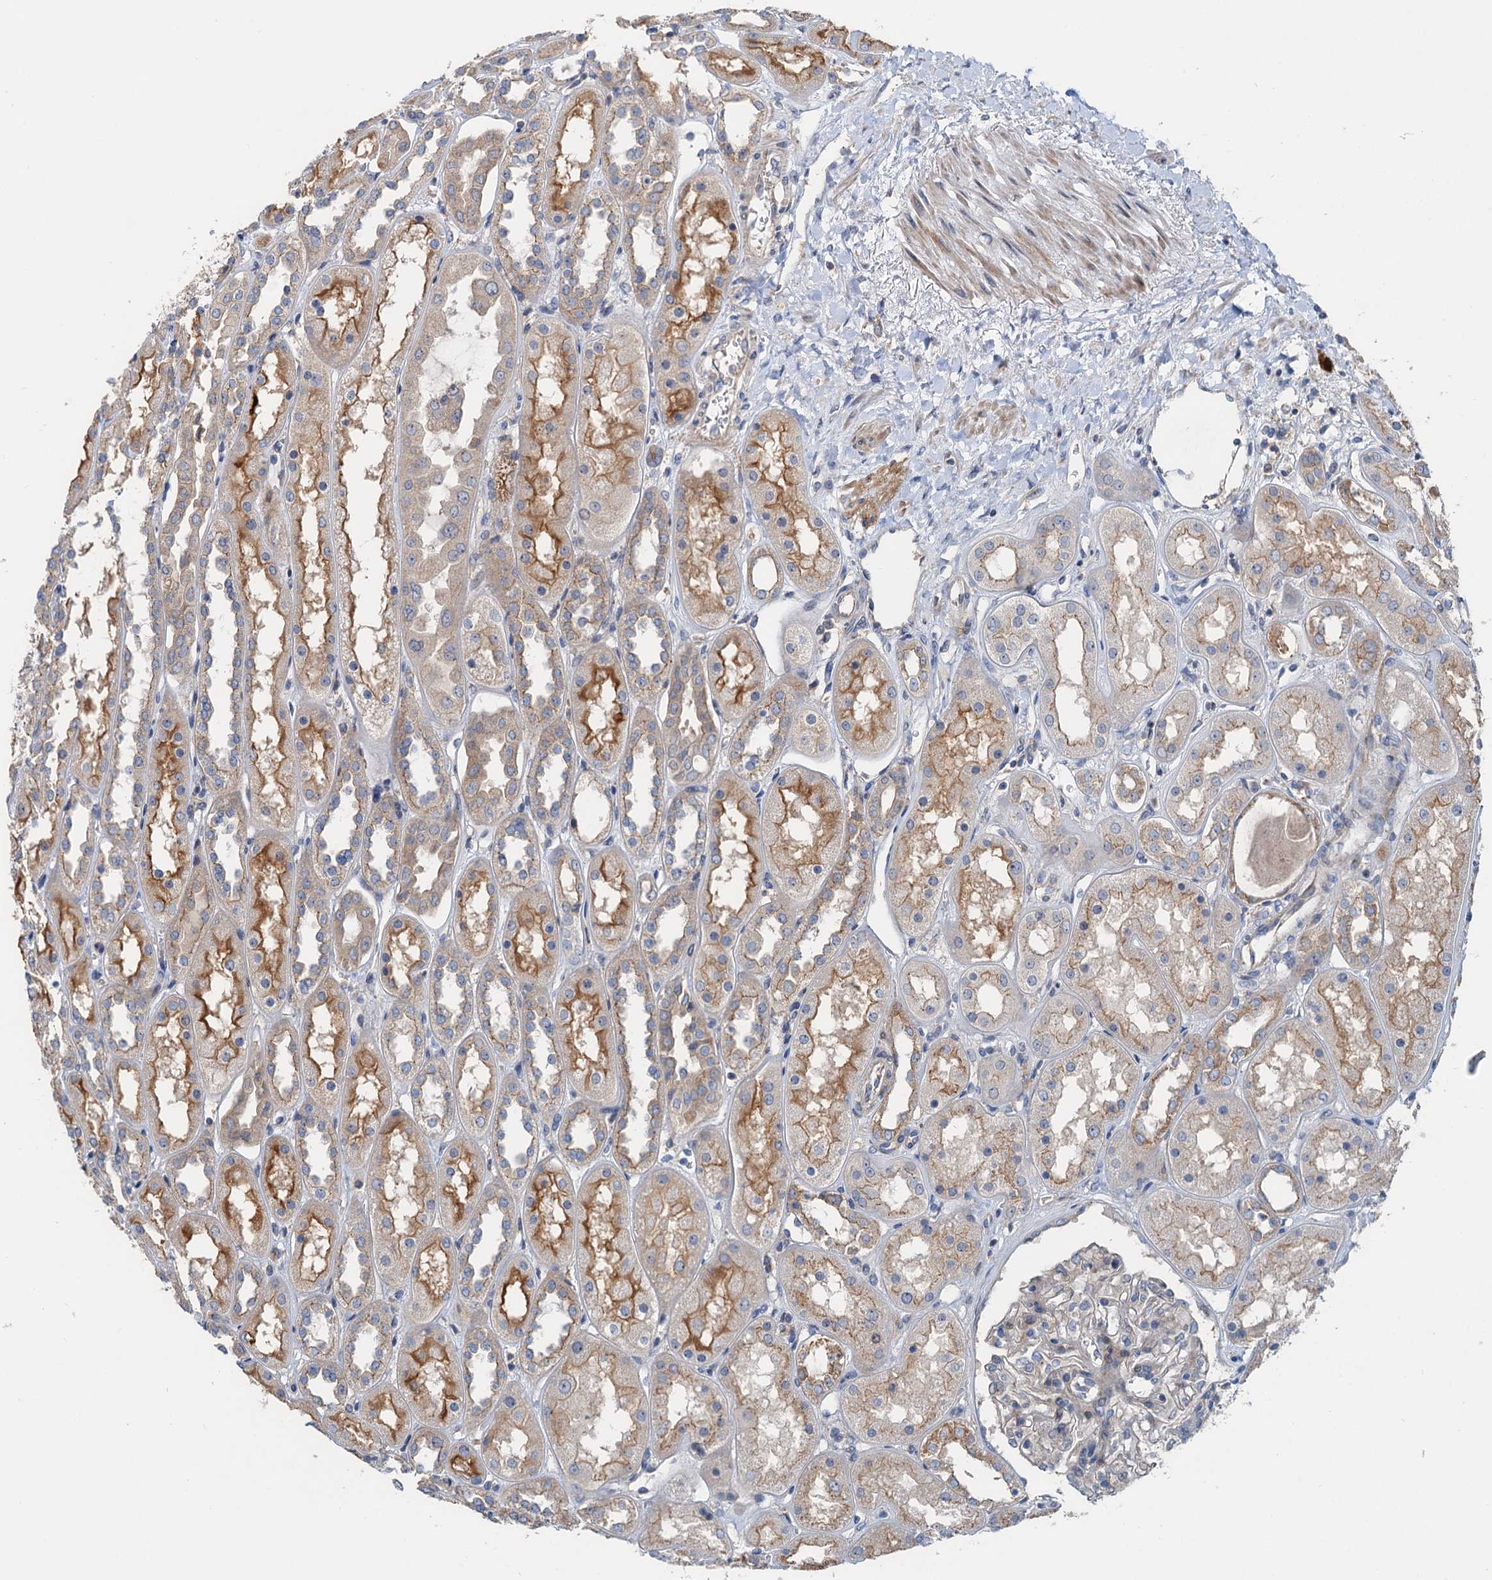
{"staining": {"intensity": "weak", "quantity": "25%-75%", "location": "cytoplasmic/membranous"}, "tissue": "kidney", "cell_type": "Cells in glomeruli", "image_type": "normal", "snomed": [{"axis": "morphology", "description": "Normal tissue, NOS"}, {"axis": "topography", "description": "Kidney"}], "caption": "This photomicrograph reveals normal kidney stained with immunohistochemistry to label a protein in brown. The cytoplasmic/membranous of cells in glomeruli show weak positivity for the protein. Nuclei are counter-stained blue.", "gene": "ANKRD26", "patient": {"sex": "male", "age": 70}}